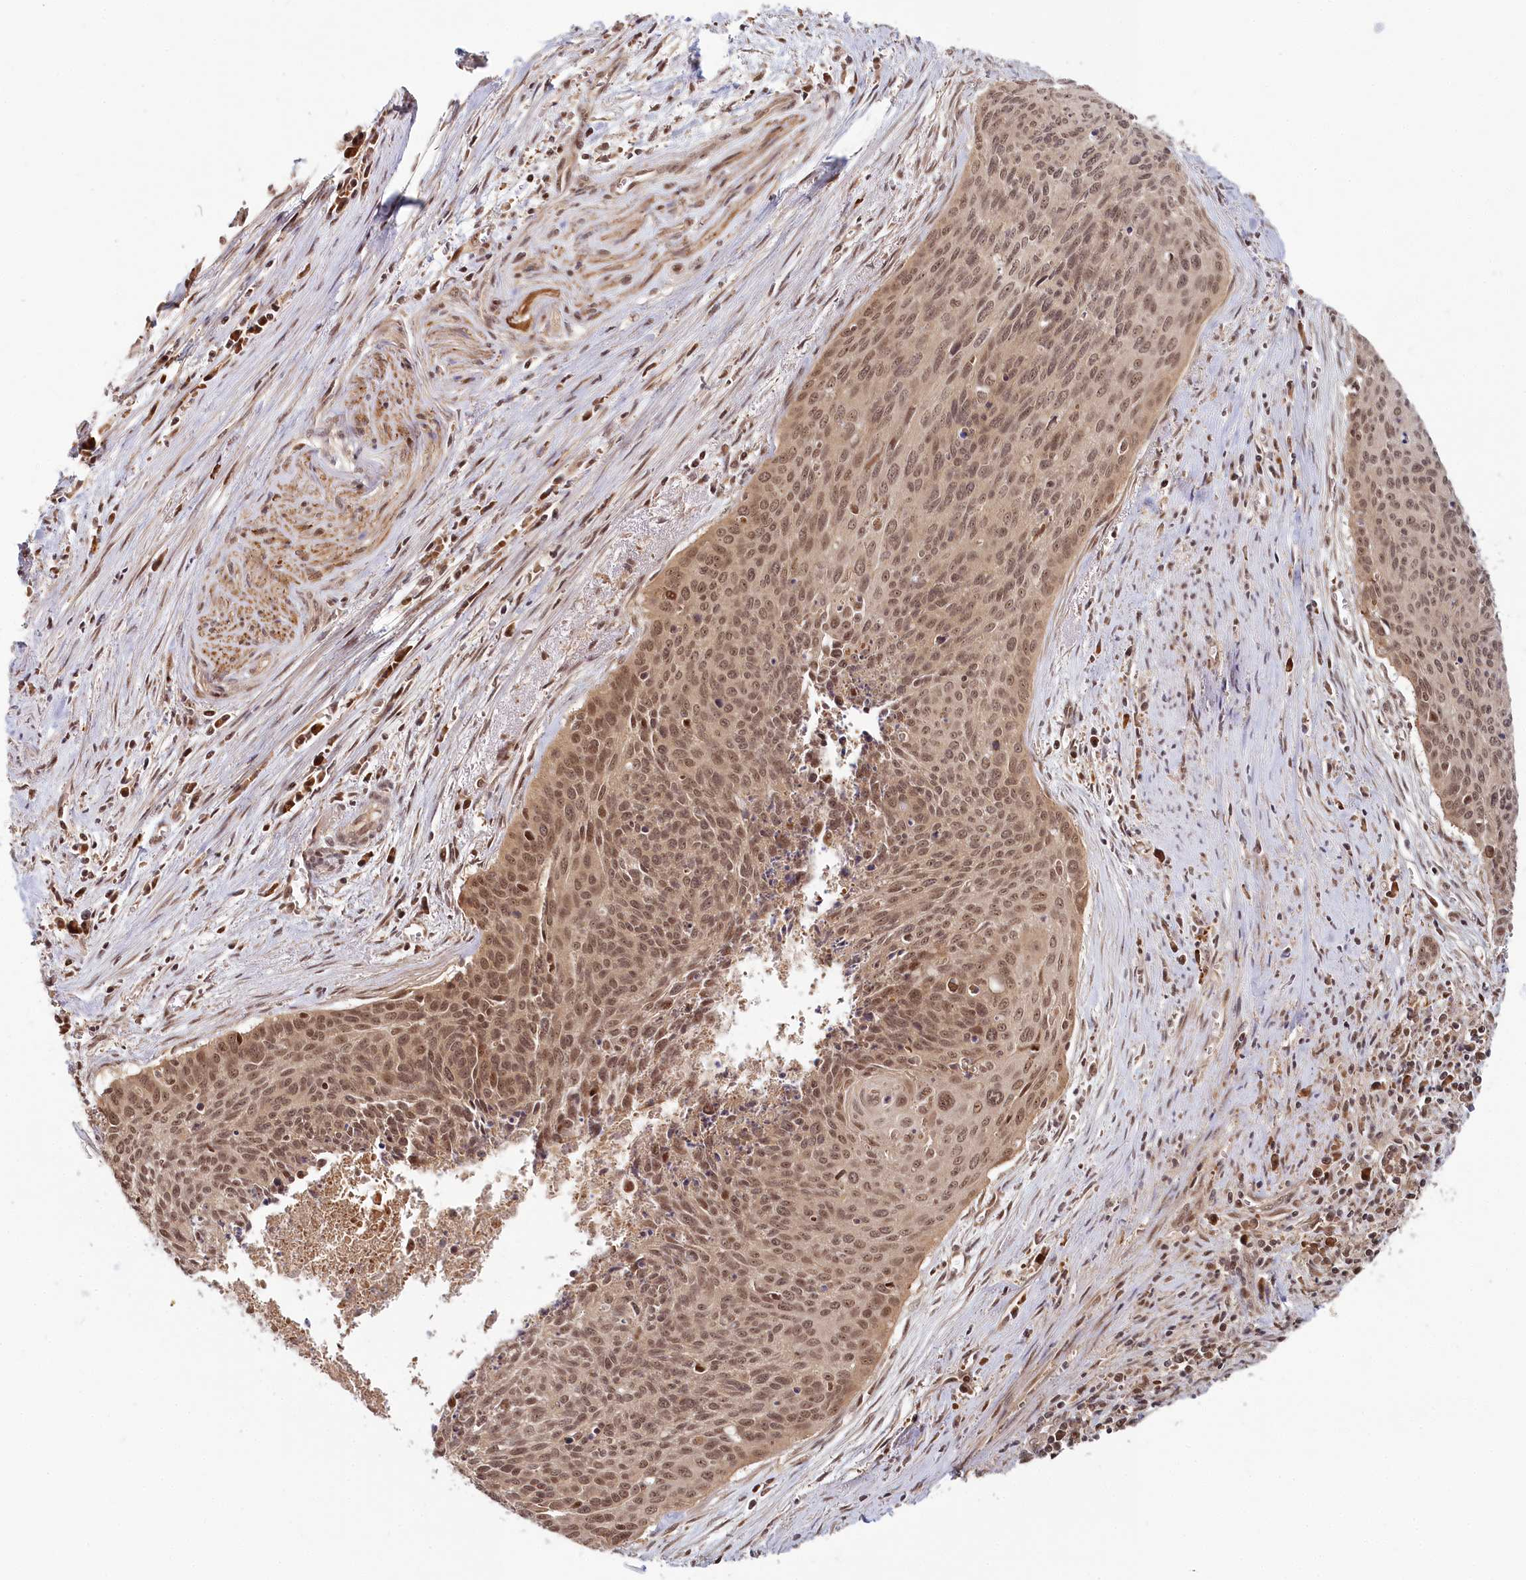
{"staining": {"intensity": "moderate", "quantity": ">75%", "location": "nuclear"}, "tissue": "cervical cancer", "cell_type": "Tumor cells", "image_type": "cancer", "snomed": [{"axis": "morphology", "description": "Squamous cell carcinoma, NOS"}, {"axis": "topography", "description": "Cervix"}], "caption": "Squamous cell carcinoma (cervical) tissue demonstrates moderate nuclear expression in approximately >75% of tumor cells The staining was performed using DAB, with brown indicating positive protein expression. Nuclei are stained blue with hematoxylin.", "gene": "WAPL", "patient": {"sex": "female", "age": 55}}